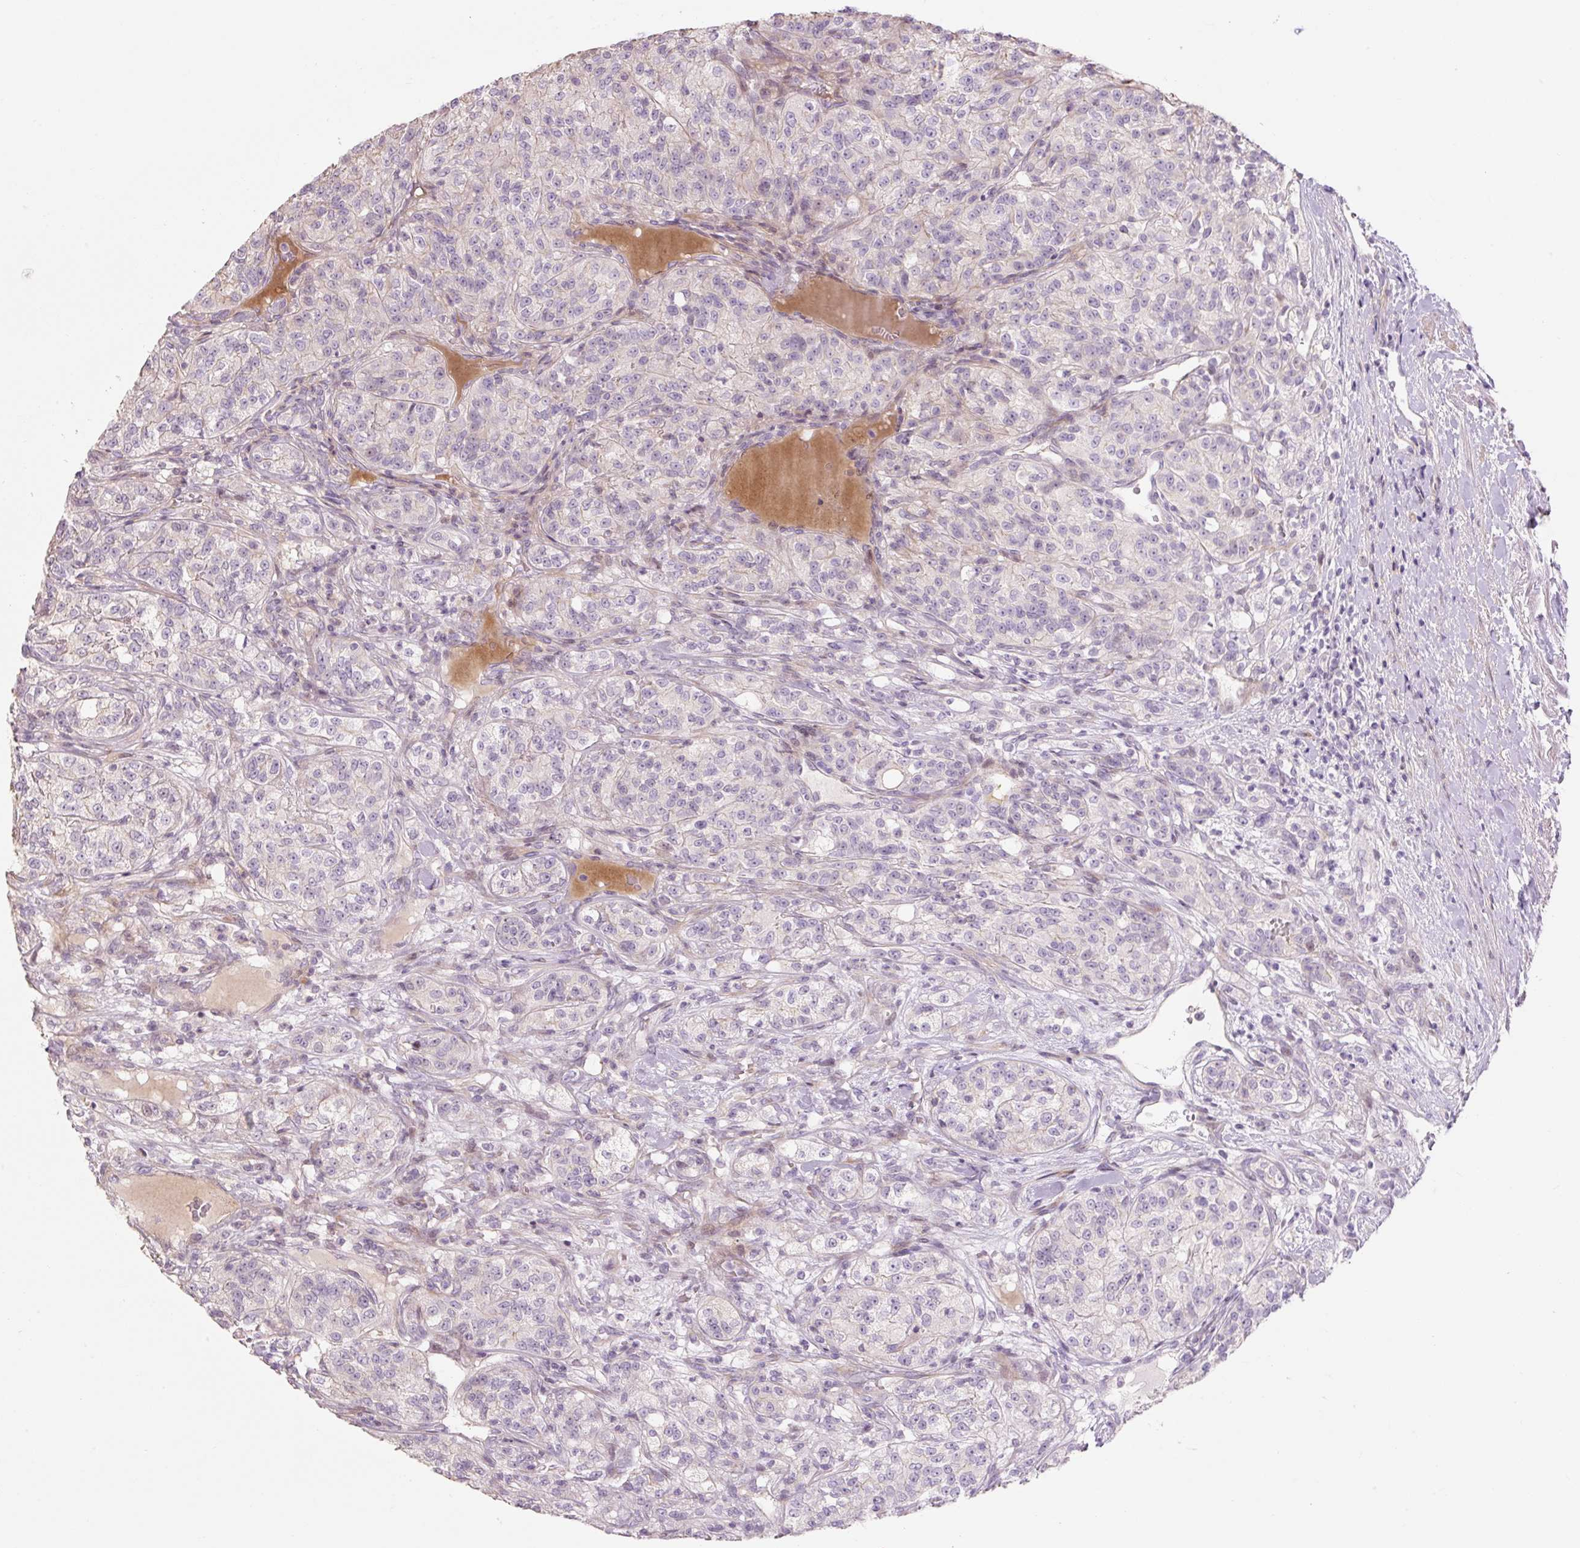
{"staining": {"intensity": "negative", "quantity": "none", "location": "none"}, "tissue": "renal cancer", "cell_type": "Tumor cells", "image_type": "cancer", "snomed": [{"axis": "morphology", "description": "Adenocarcinoma, NOS"}, {"axis": "topography", "description": "Kidney"}], "caption": "A histopathology image of renal cancer stained for a protein shows no brown staining in tumor cells.", "gene": "ZNF552", "patient": {"sex": "female", "age": 63}}